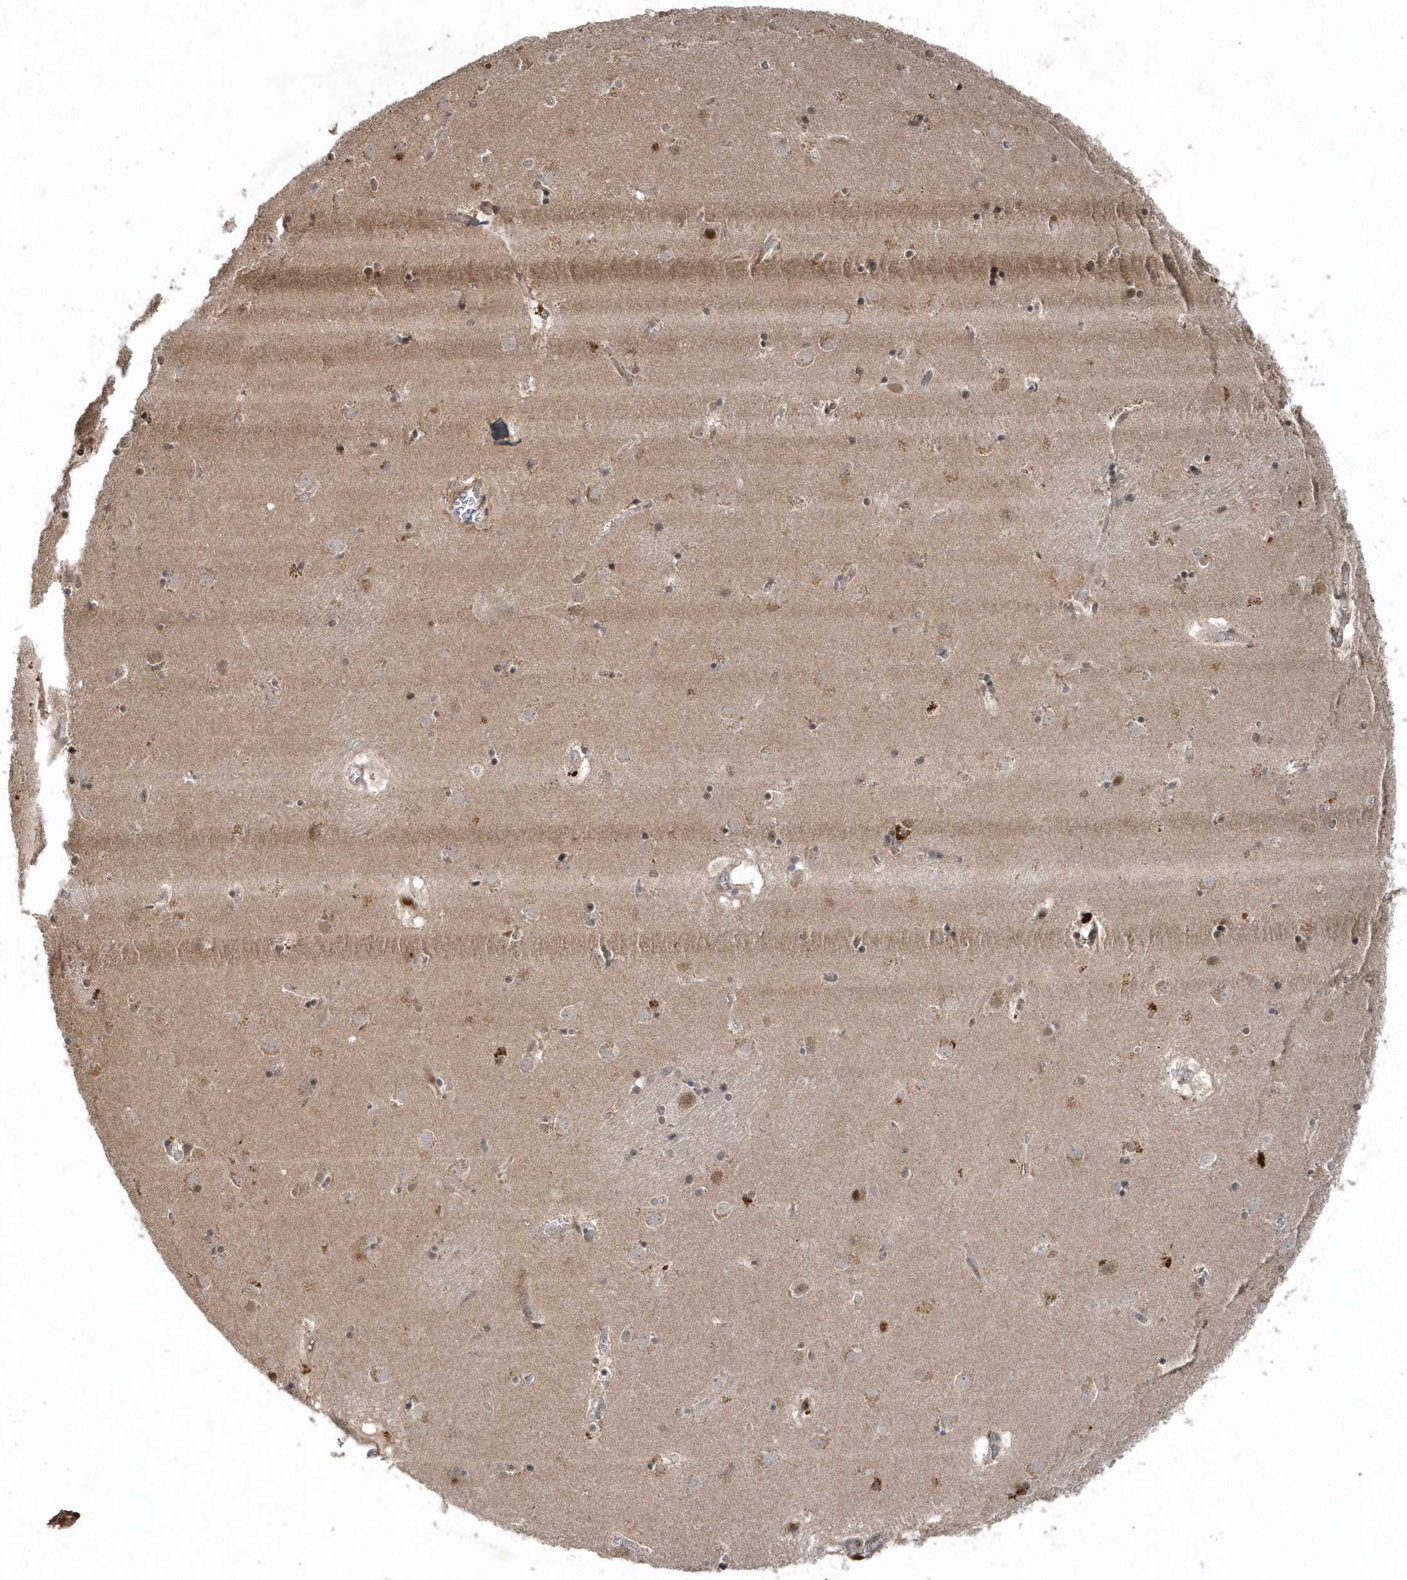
{"staining": {"intensity": "moderate", "quantity": "<25%", "location": "nuclear"}, "tissue": "caudate", "cell_type": "Glial cells", "image_type": "normal", "snomed": [{"axis": "morphology", "description": "Normal tissue, NOS"}, {"axis": "topography", "description": "Lateral ventricle wall"}], "caption": "Immunohistochemical staining of benign human caudate demonstrates <25% levels of moderate nuclear protein staining in about <25% of glial cells. Nuclei are stained in blue.", "gene": "QTRT2", "patient": {"sex": "male", "age": 70}}